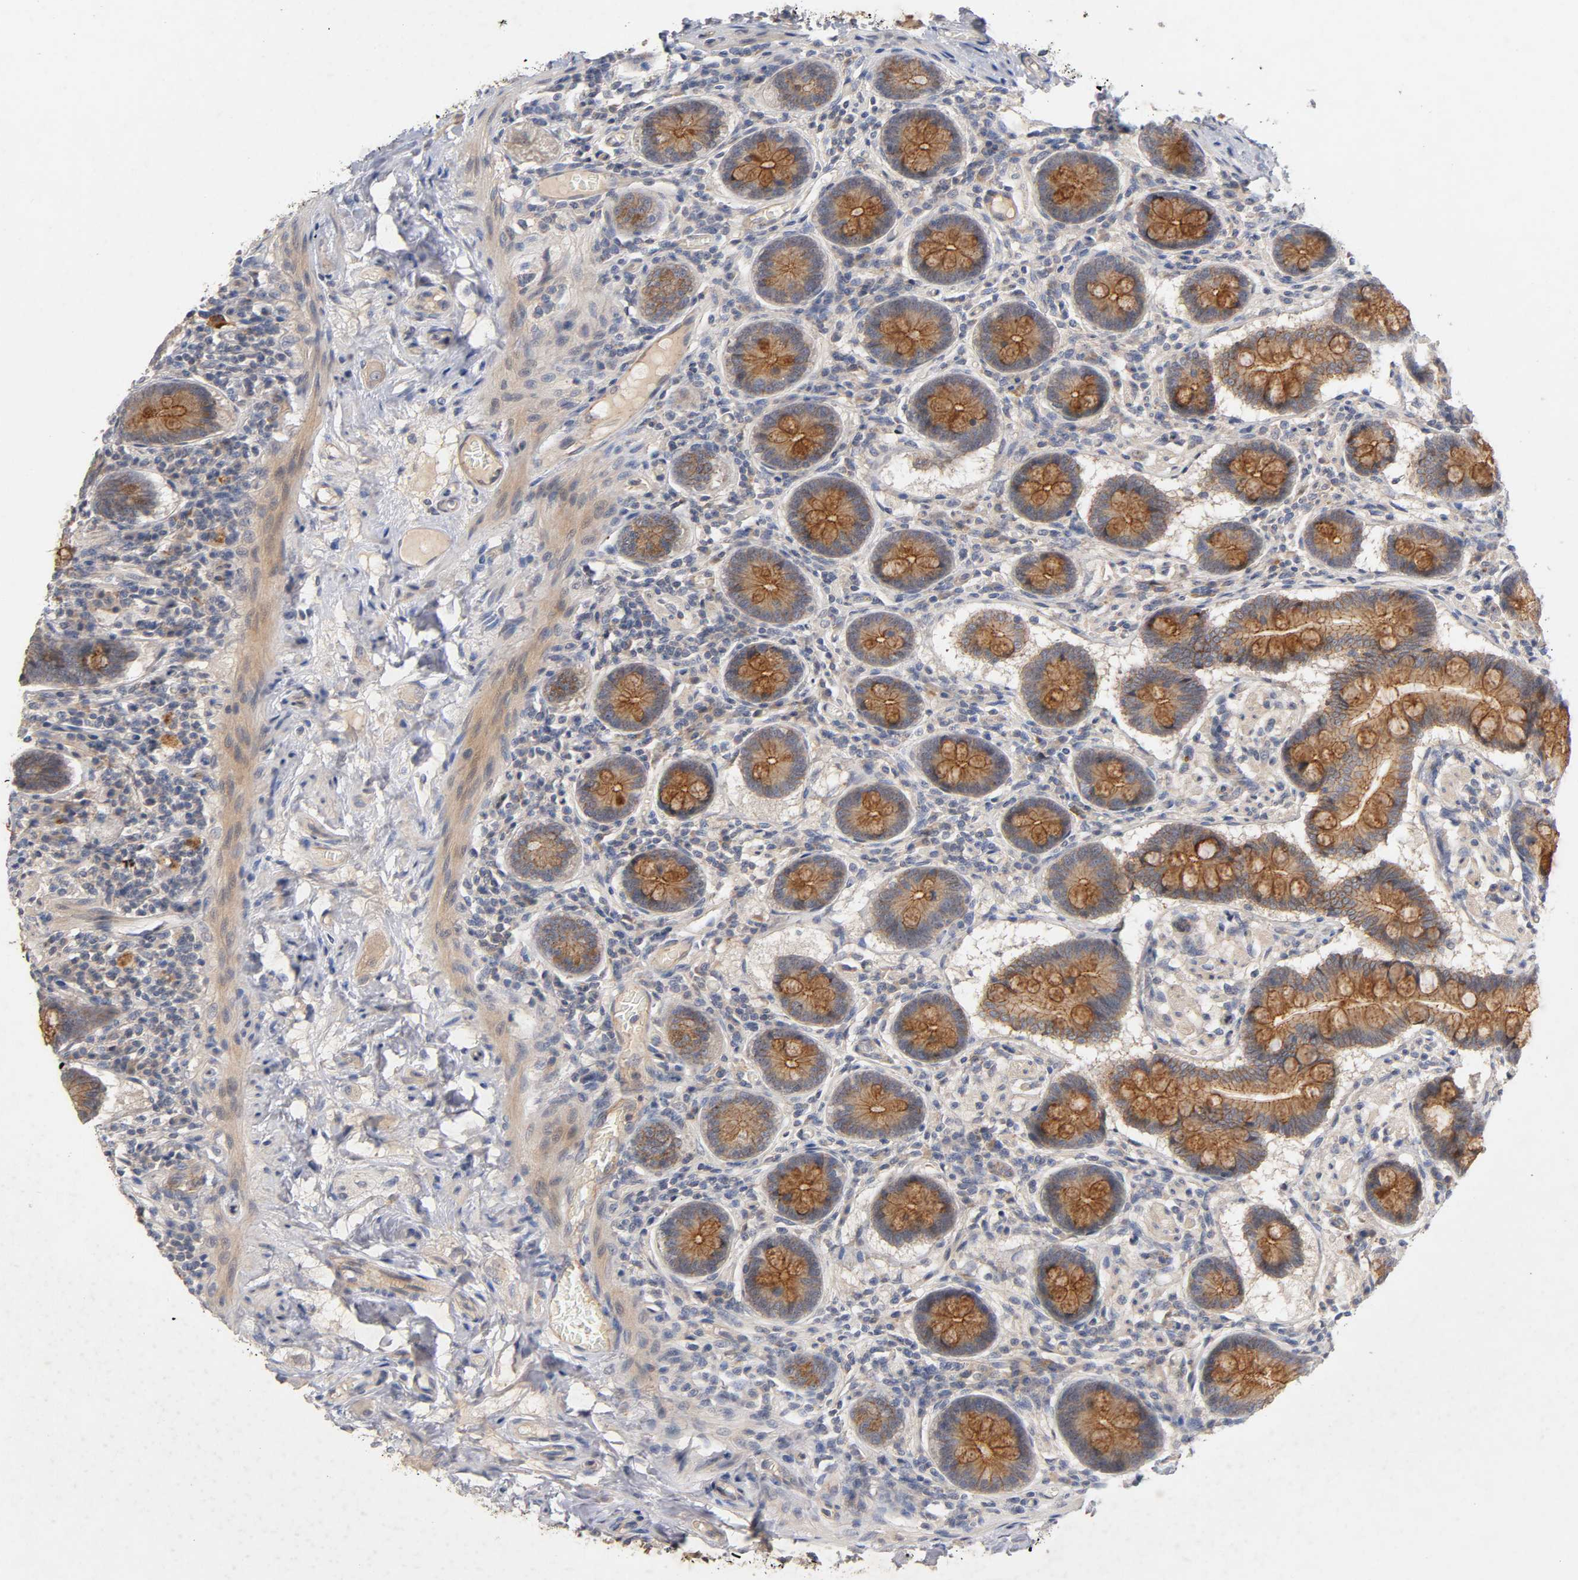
{"staining": {"intensity": "strong", "quantity": ">75%", "location": "cytoplasmic/membranous"}, "tissue": "small intestine", "cell_type": "Glandular cells", "image_type": "normal", "snomed": [{"axis": "morphology", "description": "Normal tissue, NOS"}, {"axis": "topography", "description": "Small intestine"}], "caption": "A brown stain highlights strong cytoplasmic/membranous positivity of a protein in glandular cells of benign human small intestine.", "gene": "PDZD11", "patient": {"sex": "male", "age": 41}}